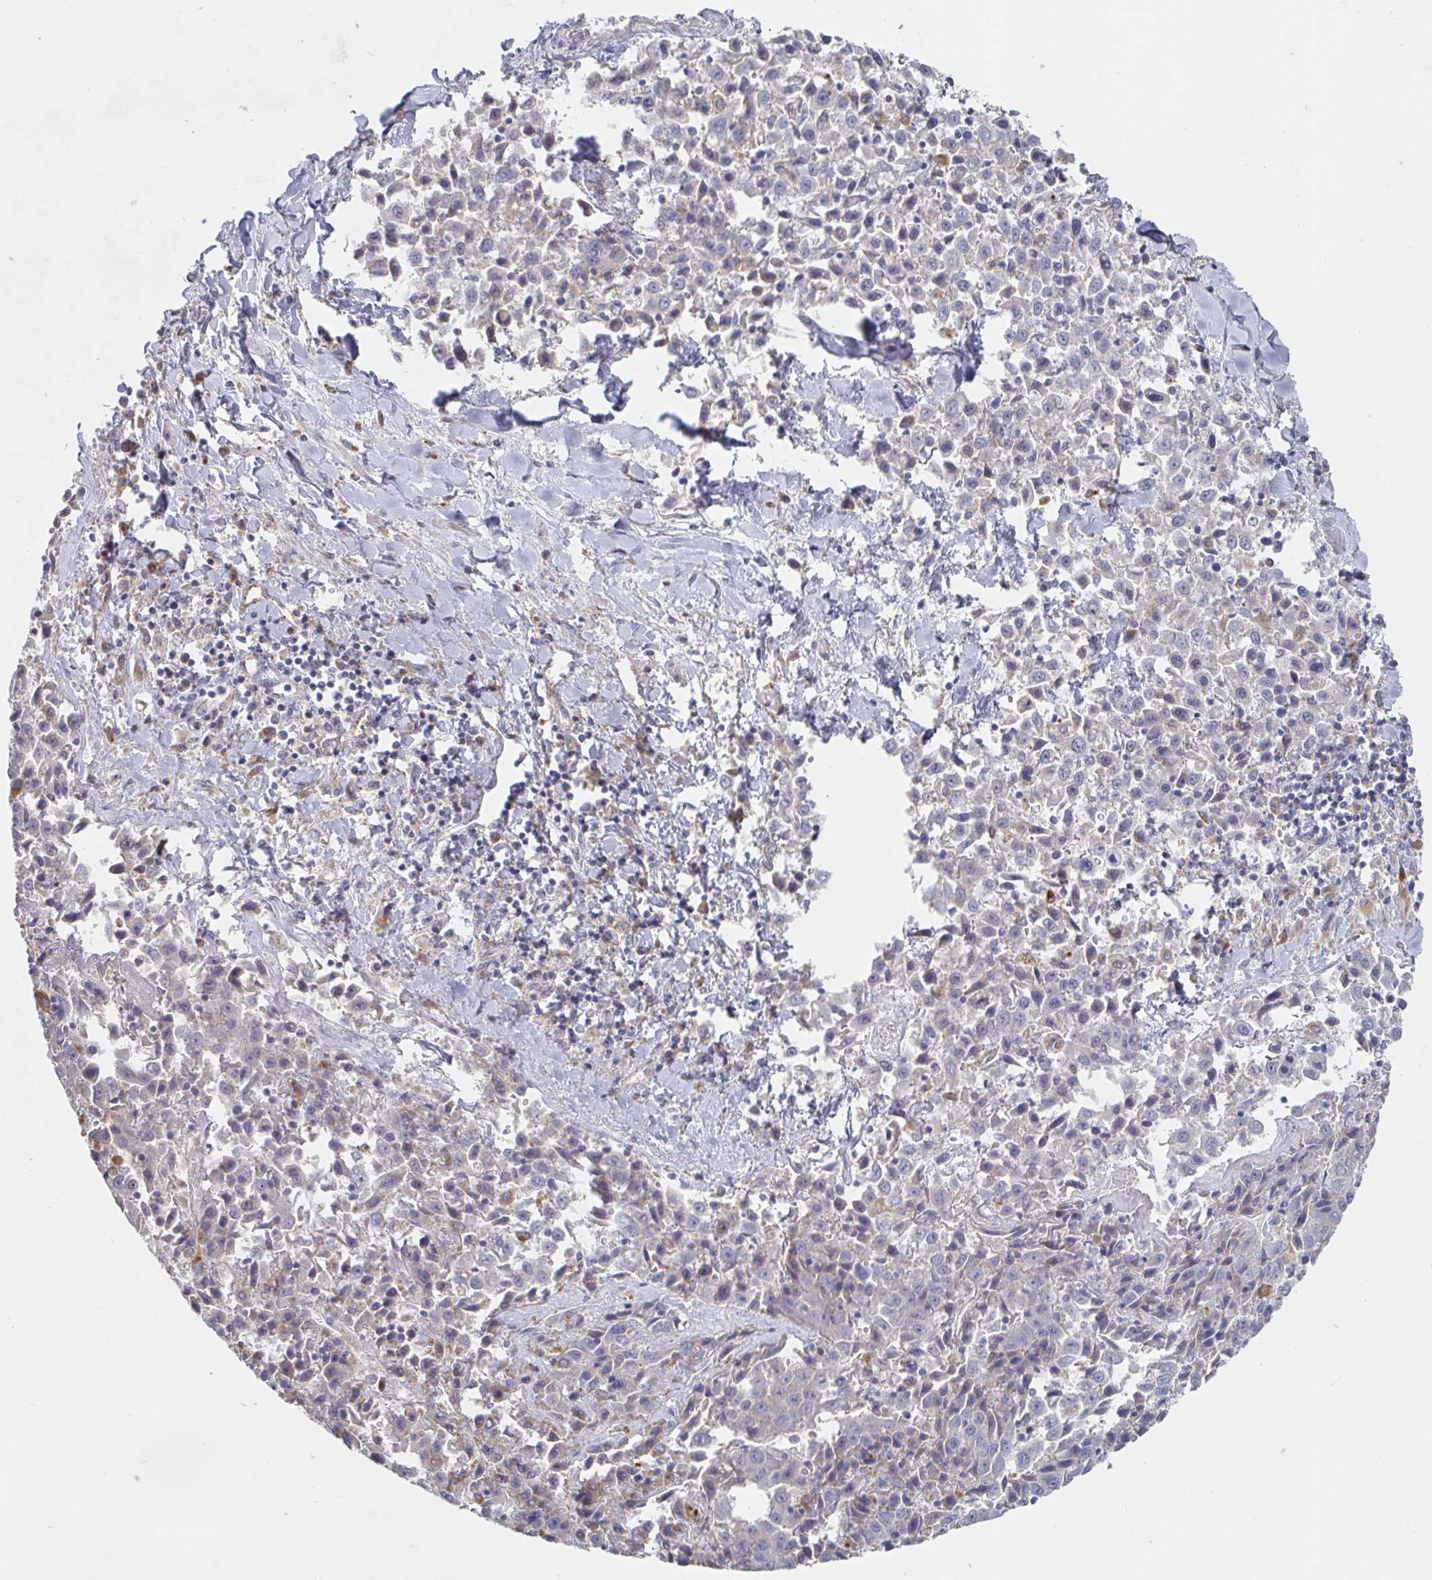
{"staining": {"intensity": "negative", "quantity": "none", "location": "none"}, "tissue": "liver cancer", "cell_type": "Tumor cells", "image_type": "cancer", "snomed": [{"axis": "morphology", "description": "Carcinoma, Hepatocellular, NOS"}, {"axis": "topography", "description": "Liver"}], "caption": "There is no significant positivity in tumor cells of liver hepatocellular carcinoma.", "gene": "IRAK2", "patient": {"sex": "female", "age": 53}}